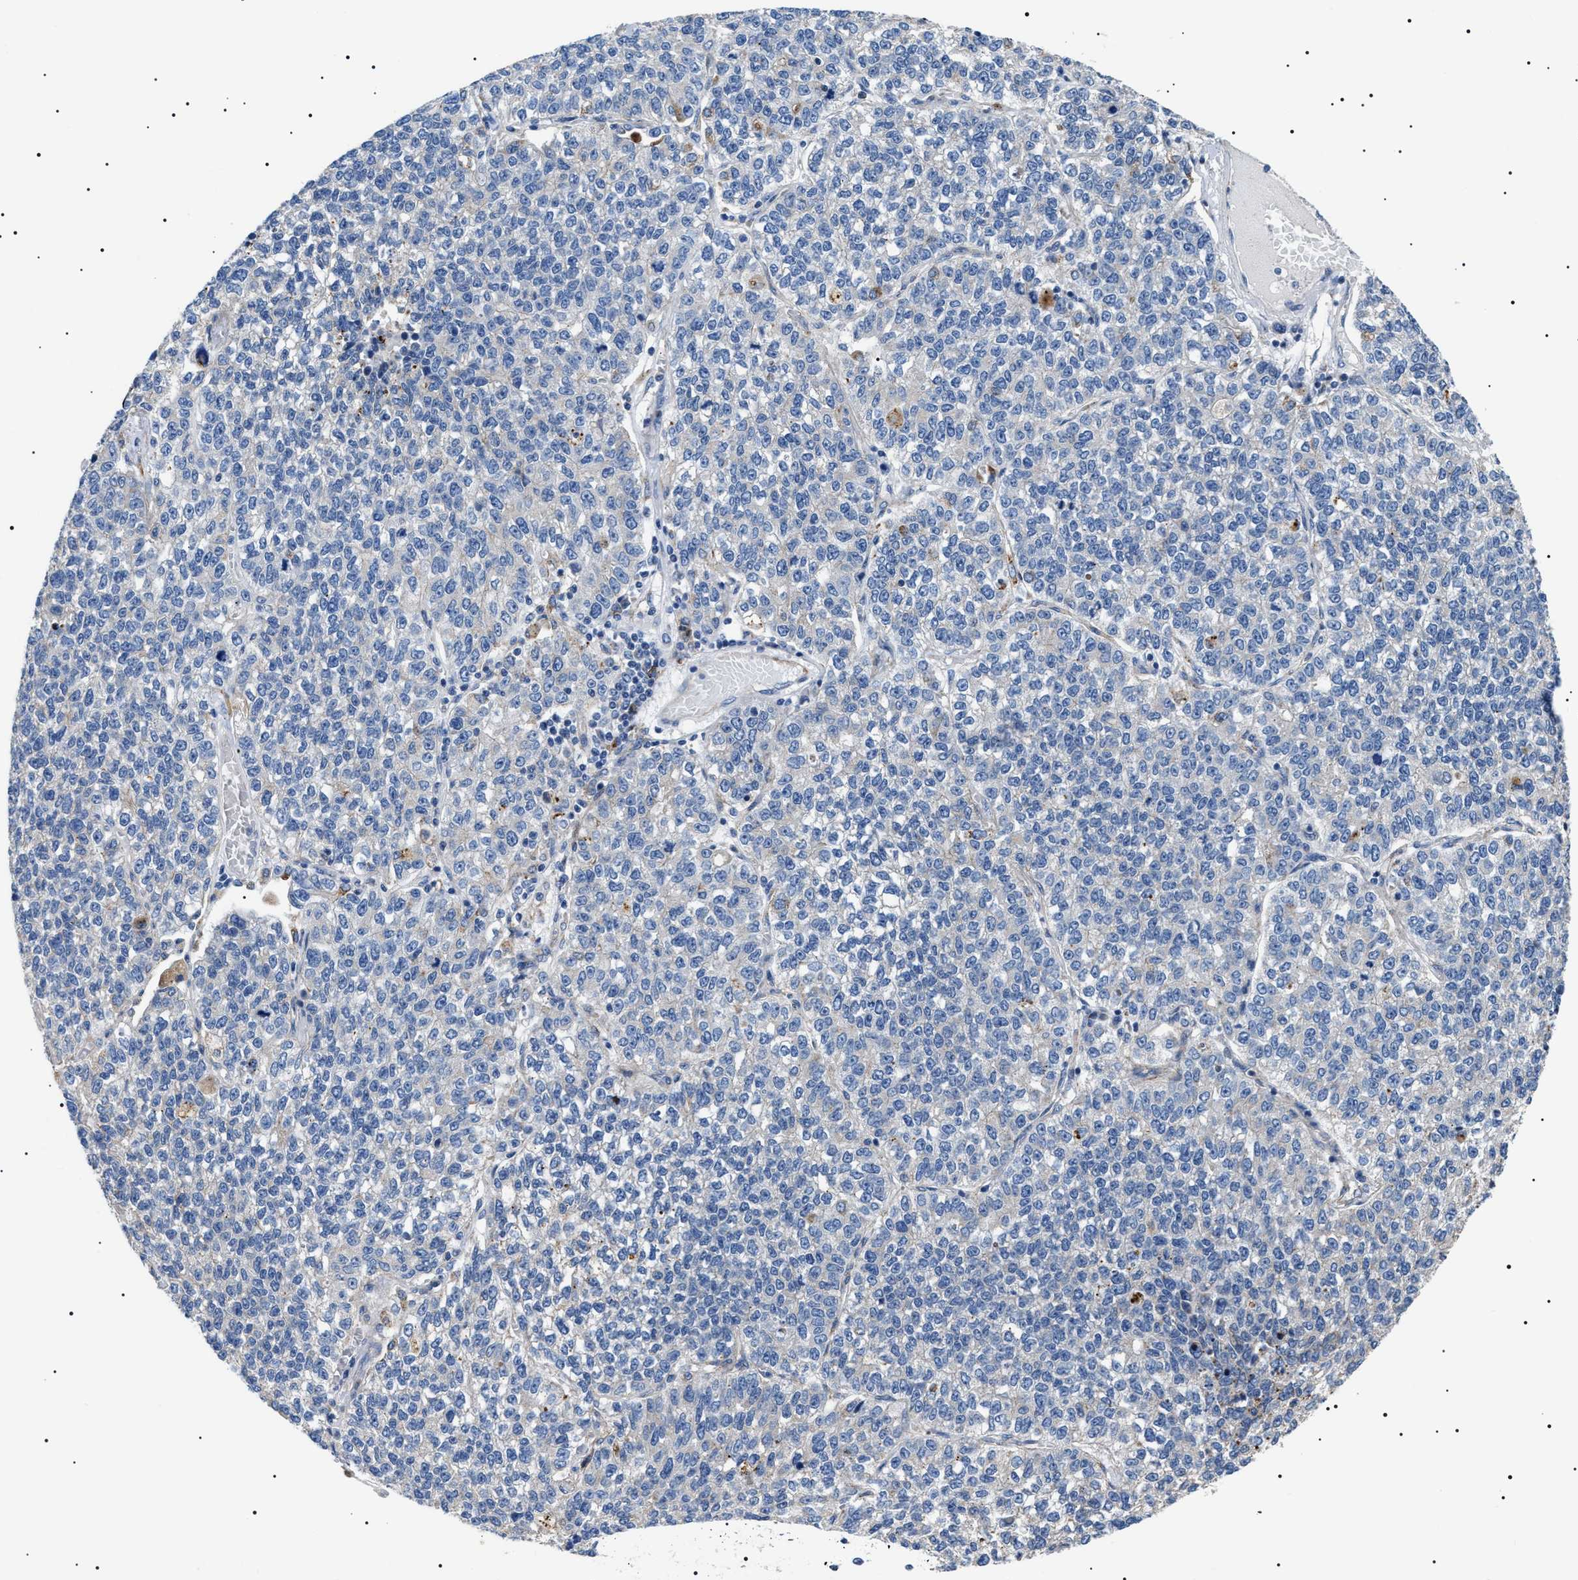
{"staining": {"intensity": "negative", "quantity": "none", "location": "none"}, "tissue": "lung cancer", "cell_type": "Tumor cells", "image_type": "cancer", "snomed": [{"axis": "morphology", "description": "Adenocarcinoma, NOS"}, {"axis": "topography", "description": "Lung"}], "caption": "Immunohistochemical staining of lung cancer (adenocarcinoma) displays no significant positivity in tumor cells.", "gene": "TMEM222", "patient": {"sex": "male", "age": 49}}